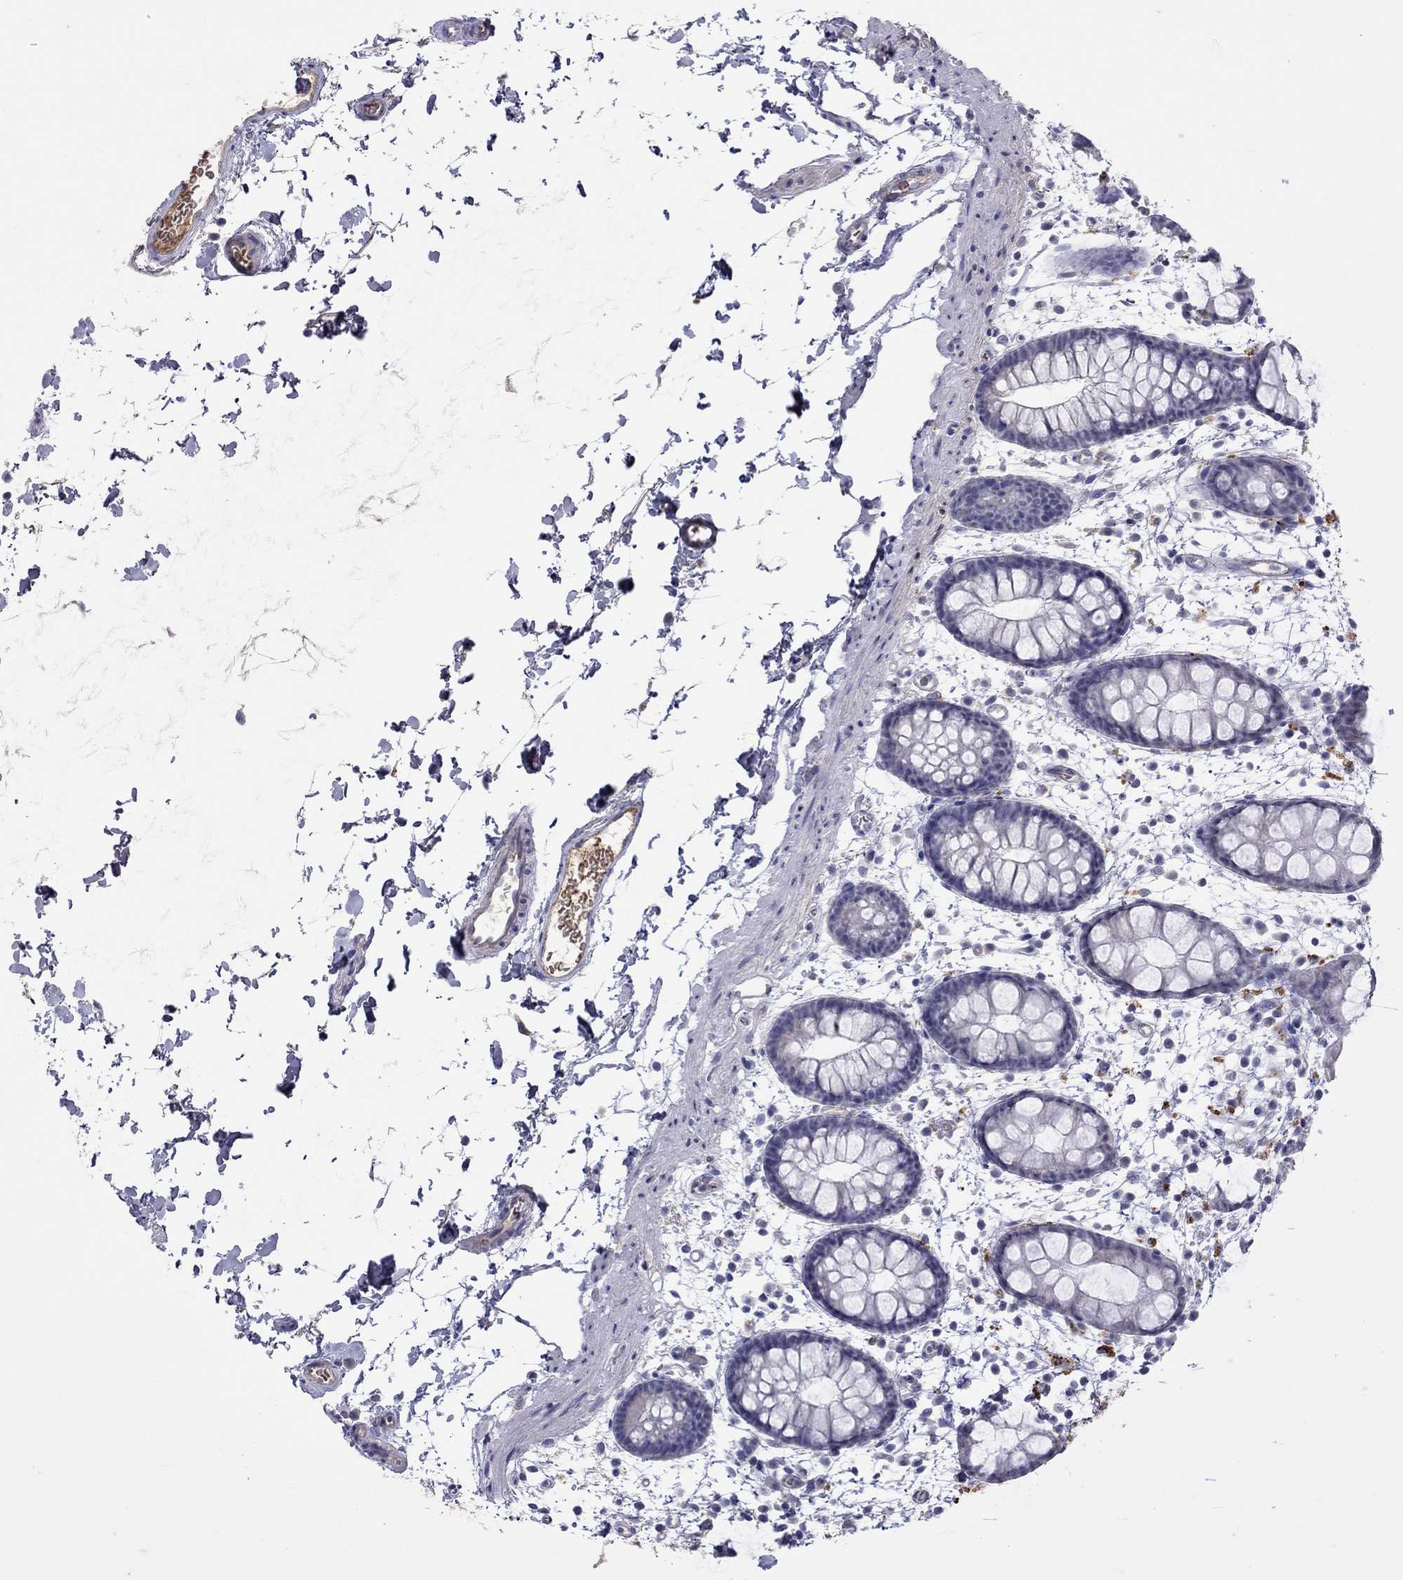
{"staining": {"intensity": "negative", "quantity": "none", "location": "none"}, "tissue": "rectum", "cell_type": "Glandular cells", "image_type": "normal", "snomed": [{"axis": "morphology", "description": "Normal tissue, NOS"}, {"axis": "topography", "description": "Rectum"}], "caption": "Immunohistochemistry photomicrograph of normal rectum: rectum stained with DAB reveals no significant protein expression in glandular cells. (DAB immunohistochemistry, high magnification).", "gene": "SERPINA3", "patient": {"sex": "male", "age": 57}}